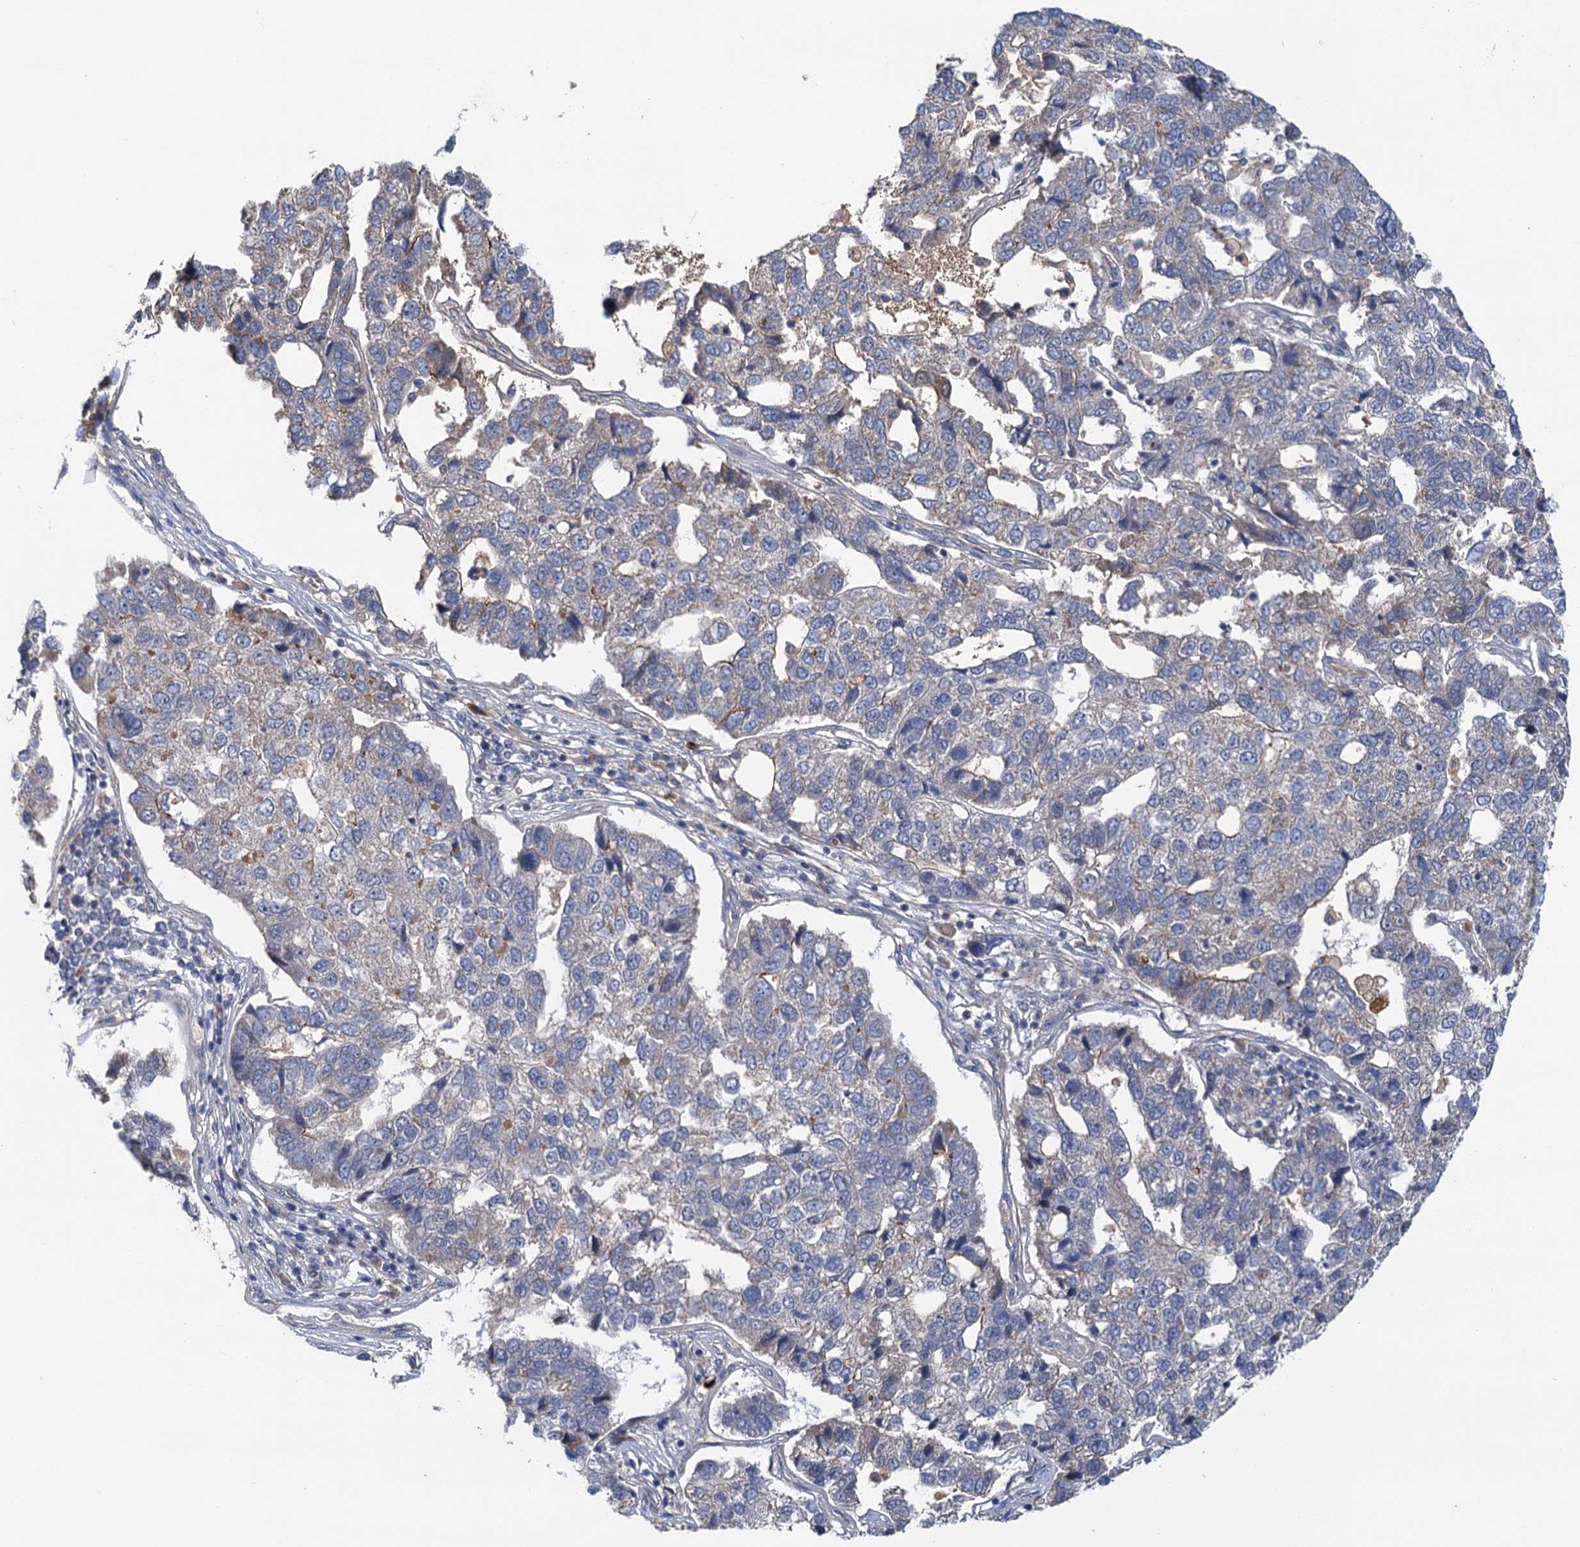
{"staining": {"intensity": "weak", "quantity": "<25%", "location": "cytoplasmic/membranous"}, "tissue": "pancreatic cancer", "cell_type": "Tumor cells", "image_type": "cancer", "snomed": [{"axis": "morphology", "description": "Adenocarcinoma, NOS"}, {"axis": "topography", "description": "Pancreas"}], "caption": "IHC image of human pancreatic cancer (adenocarcinoma) stained for a protein (brown), which reveals no positivity in tumor cells.", "gene": "DYNC2H1", "patient": {"sex": "female", "age": 61}}